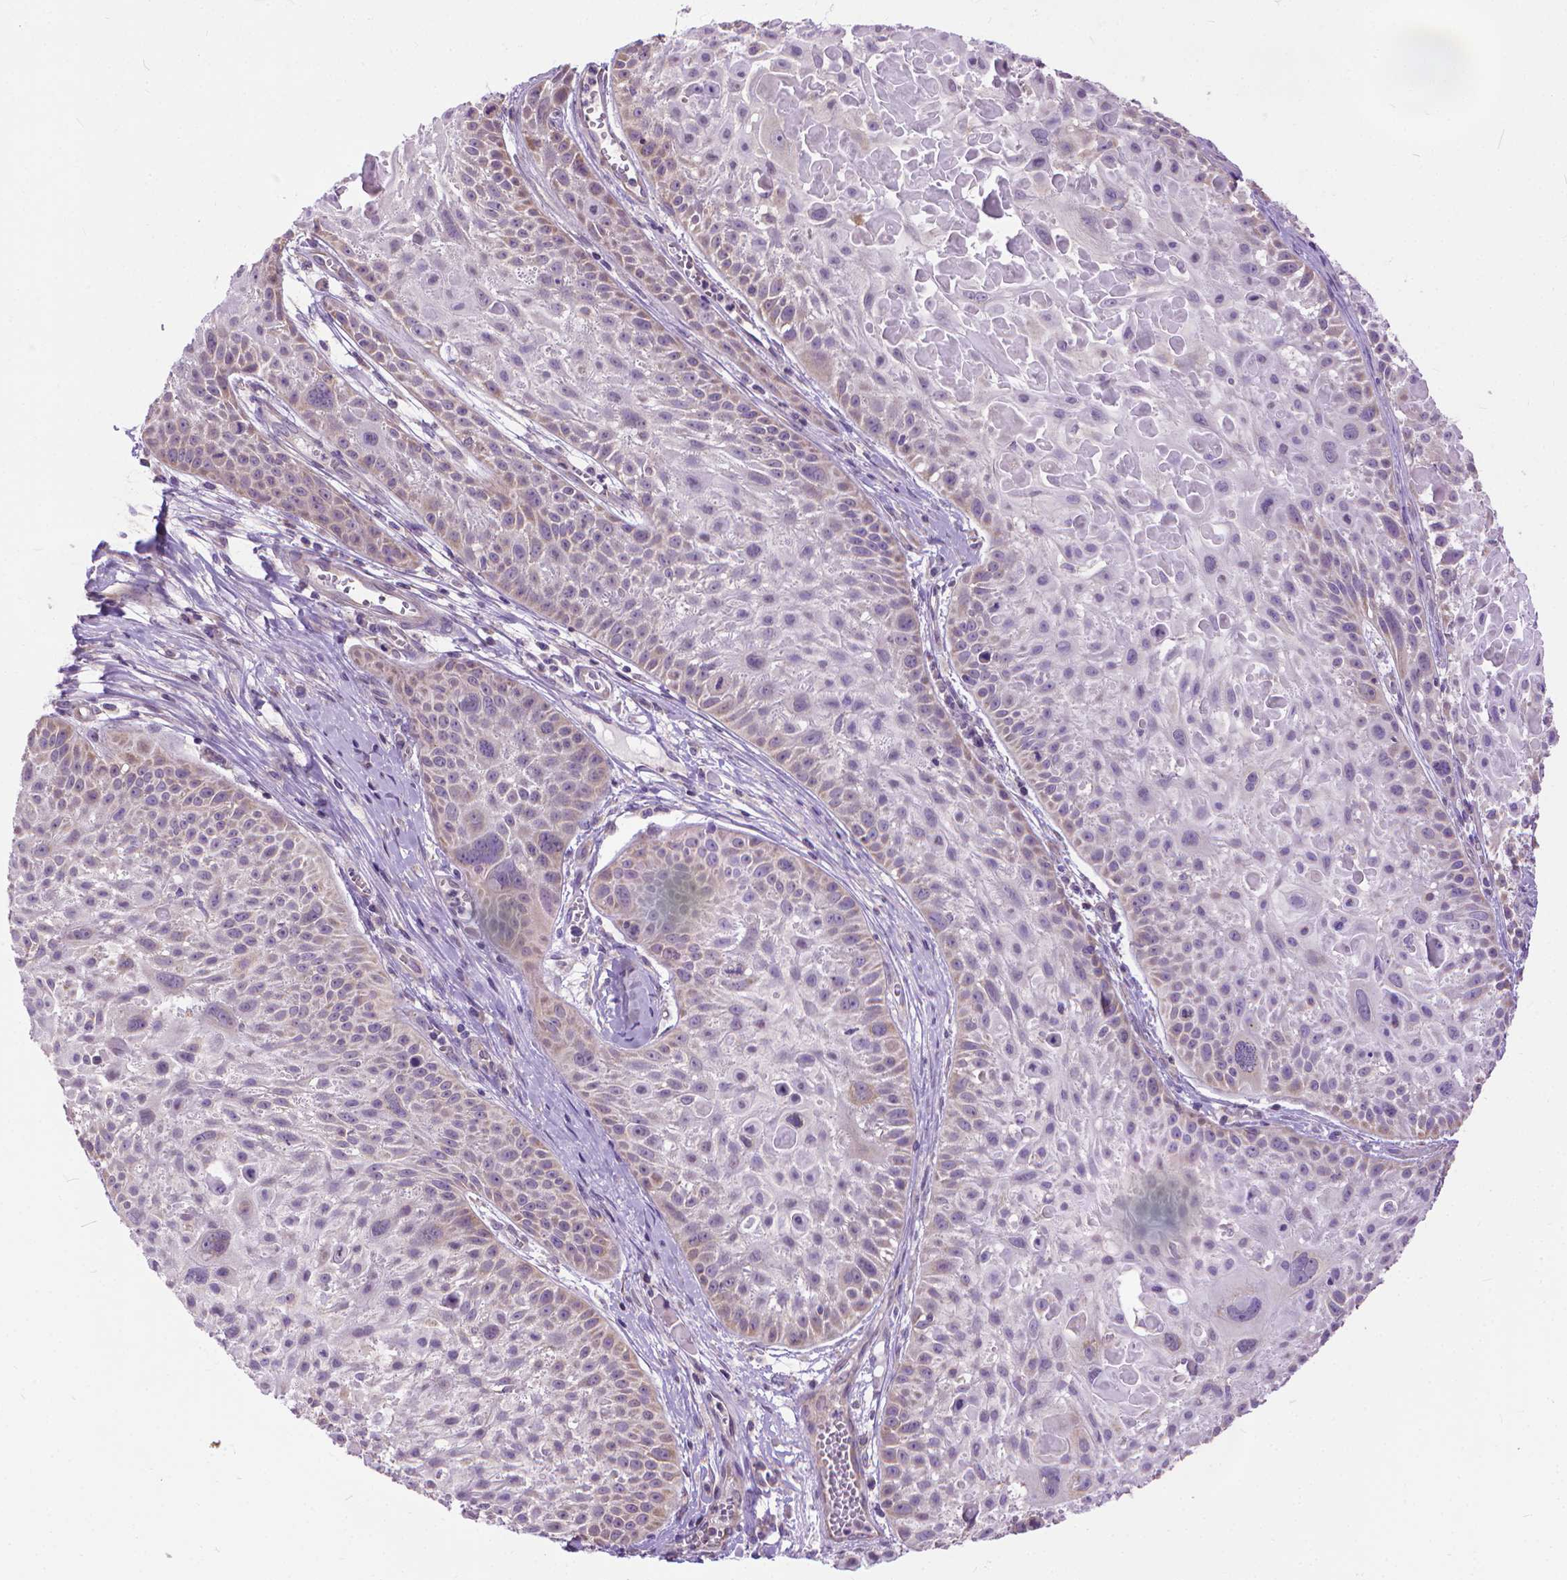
{"staining": {"intensity": "weak", "quantity": "<25%", "location": "cytoplasmic/membranous"}, "tissue": "skin cancer", "cell_type": "Tumor cells", "image_type": "cancer", "snomed": [{"axis": "morphology", "description": "Squamous cell carcinoma, NOS"}, {"axis": "topography", "description": "Skin"}, {"axis": "topography", "description": "Anal"}], "caption": "An IHC image of skin cancer is shown. There is no staining in tumor cells of skin cancer.", "gene": "SYN1", "patient": {"sex": "female", "age": 75}}